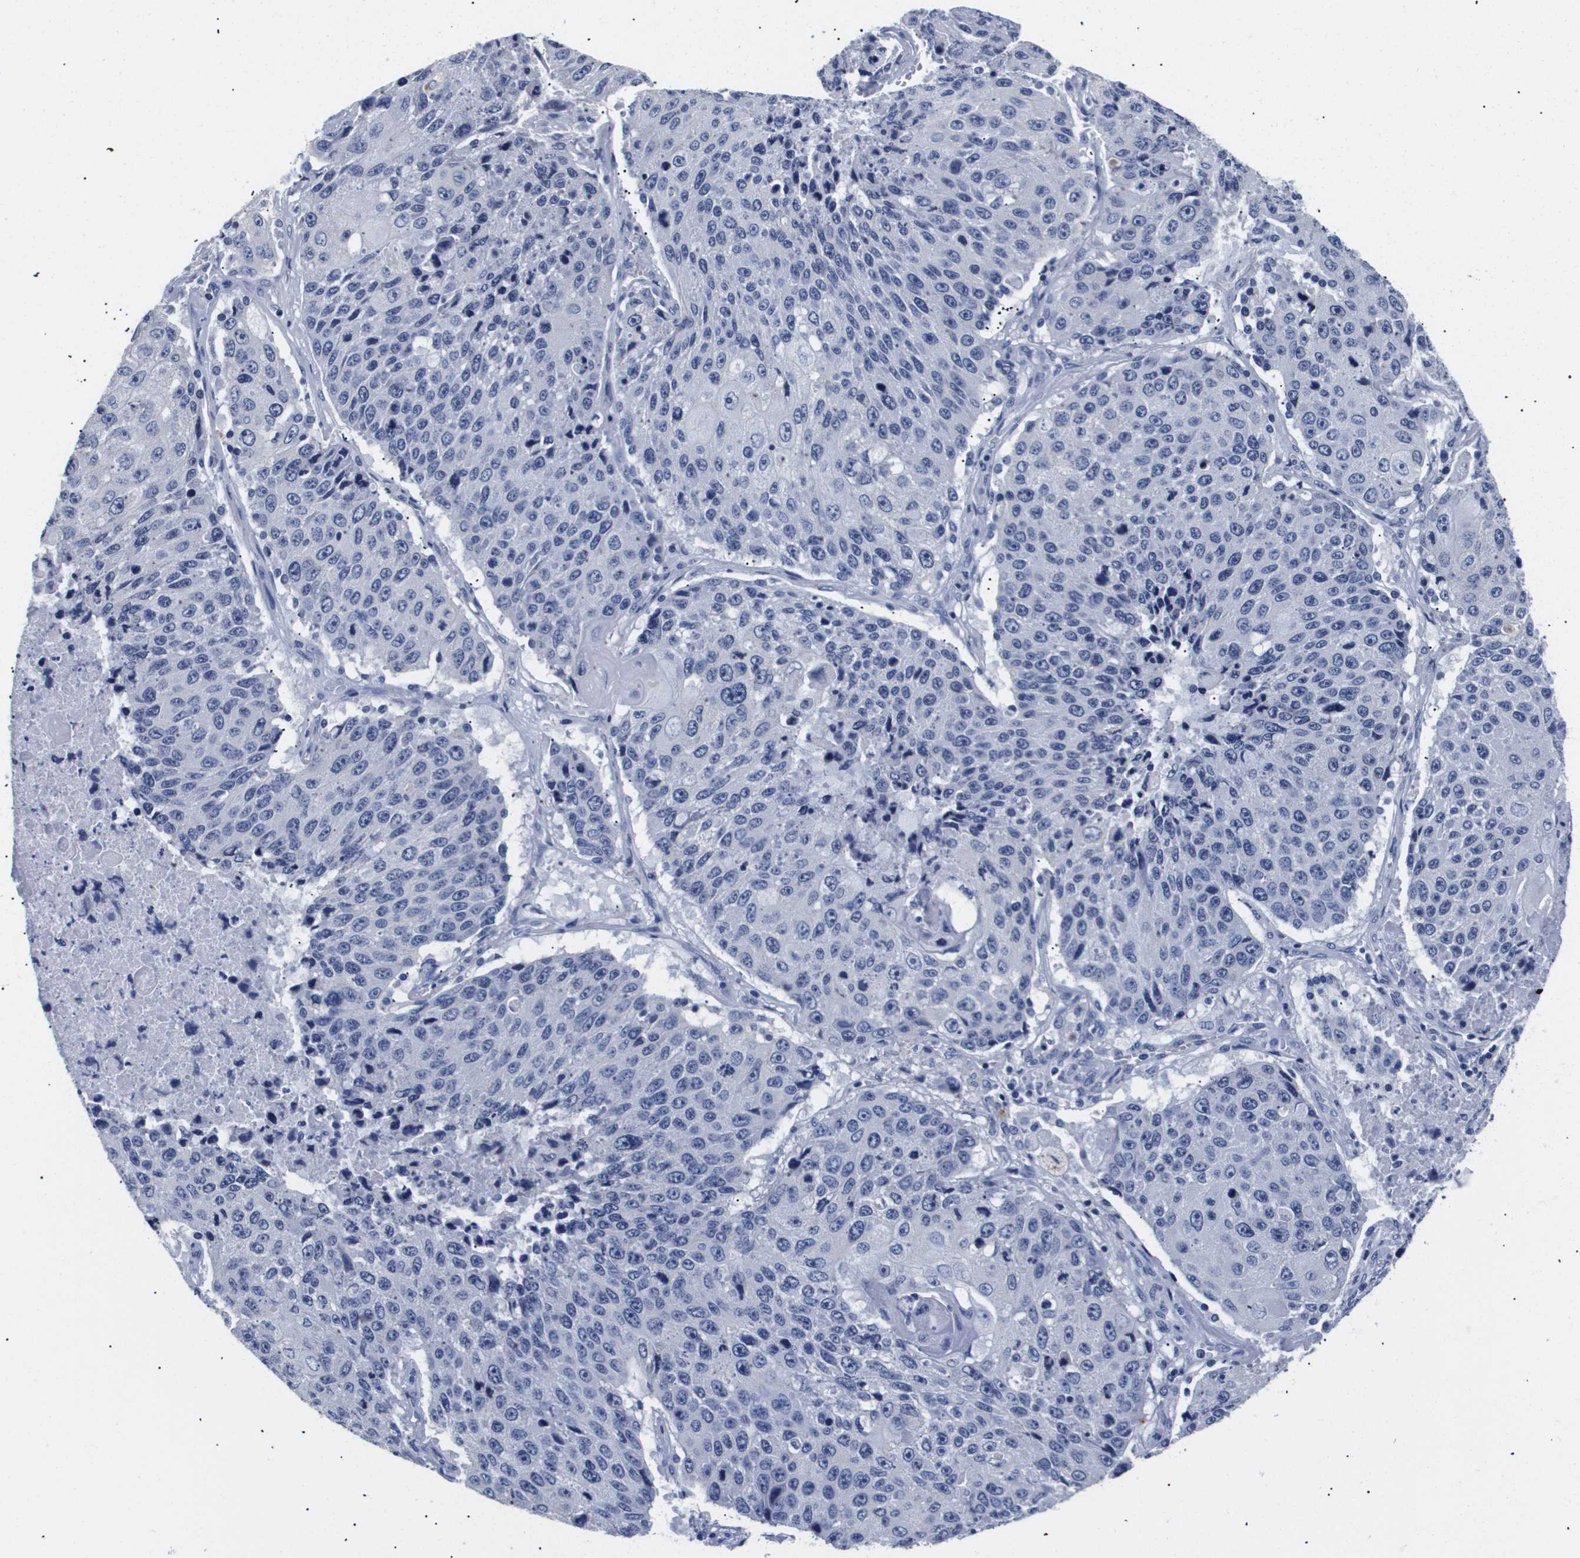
{"staining": {"intensity": "negative", "quantity": "none", "location": "none"}, "tissue": "lung cancer", "cell_type": "Tumor cells", "image_type": "cancer", "snomed": [{"axis": "morphology", "description": "Squamous cell carcinoma, NOS"}, {"axis": "topography", "description": "Lung"}], "caption": "Photomicrograph shows no significant protein expression in tumor cells of lung cancer (squamous cell carcinoma).", "gene": "ATP6V0A4", "patient": {"sex": "male", "age": 61}}